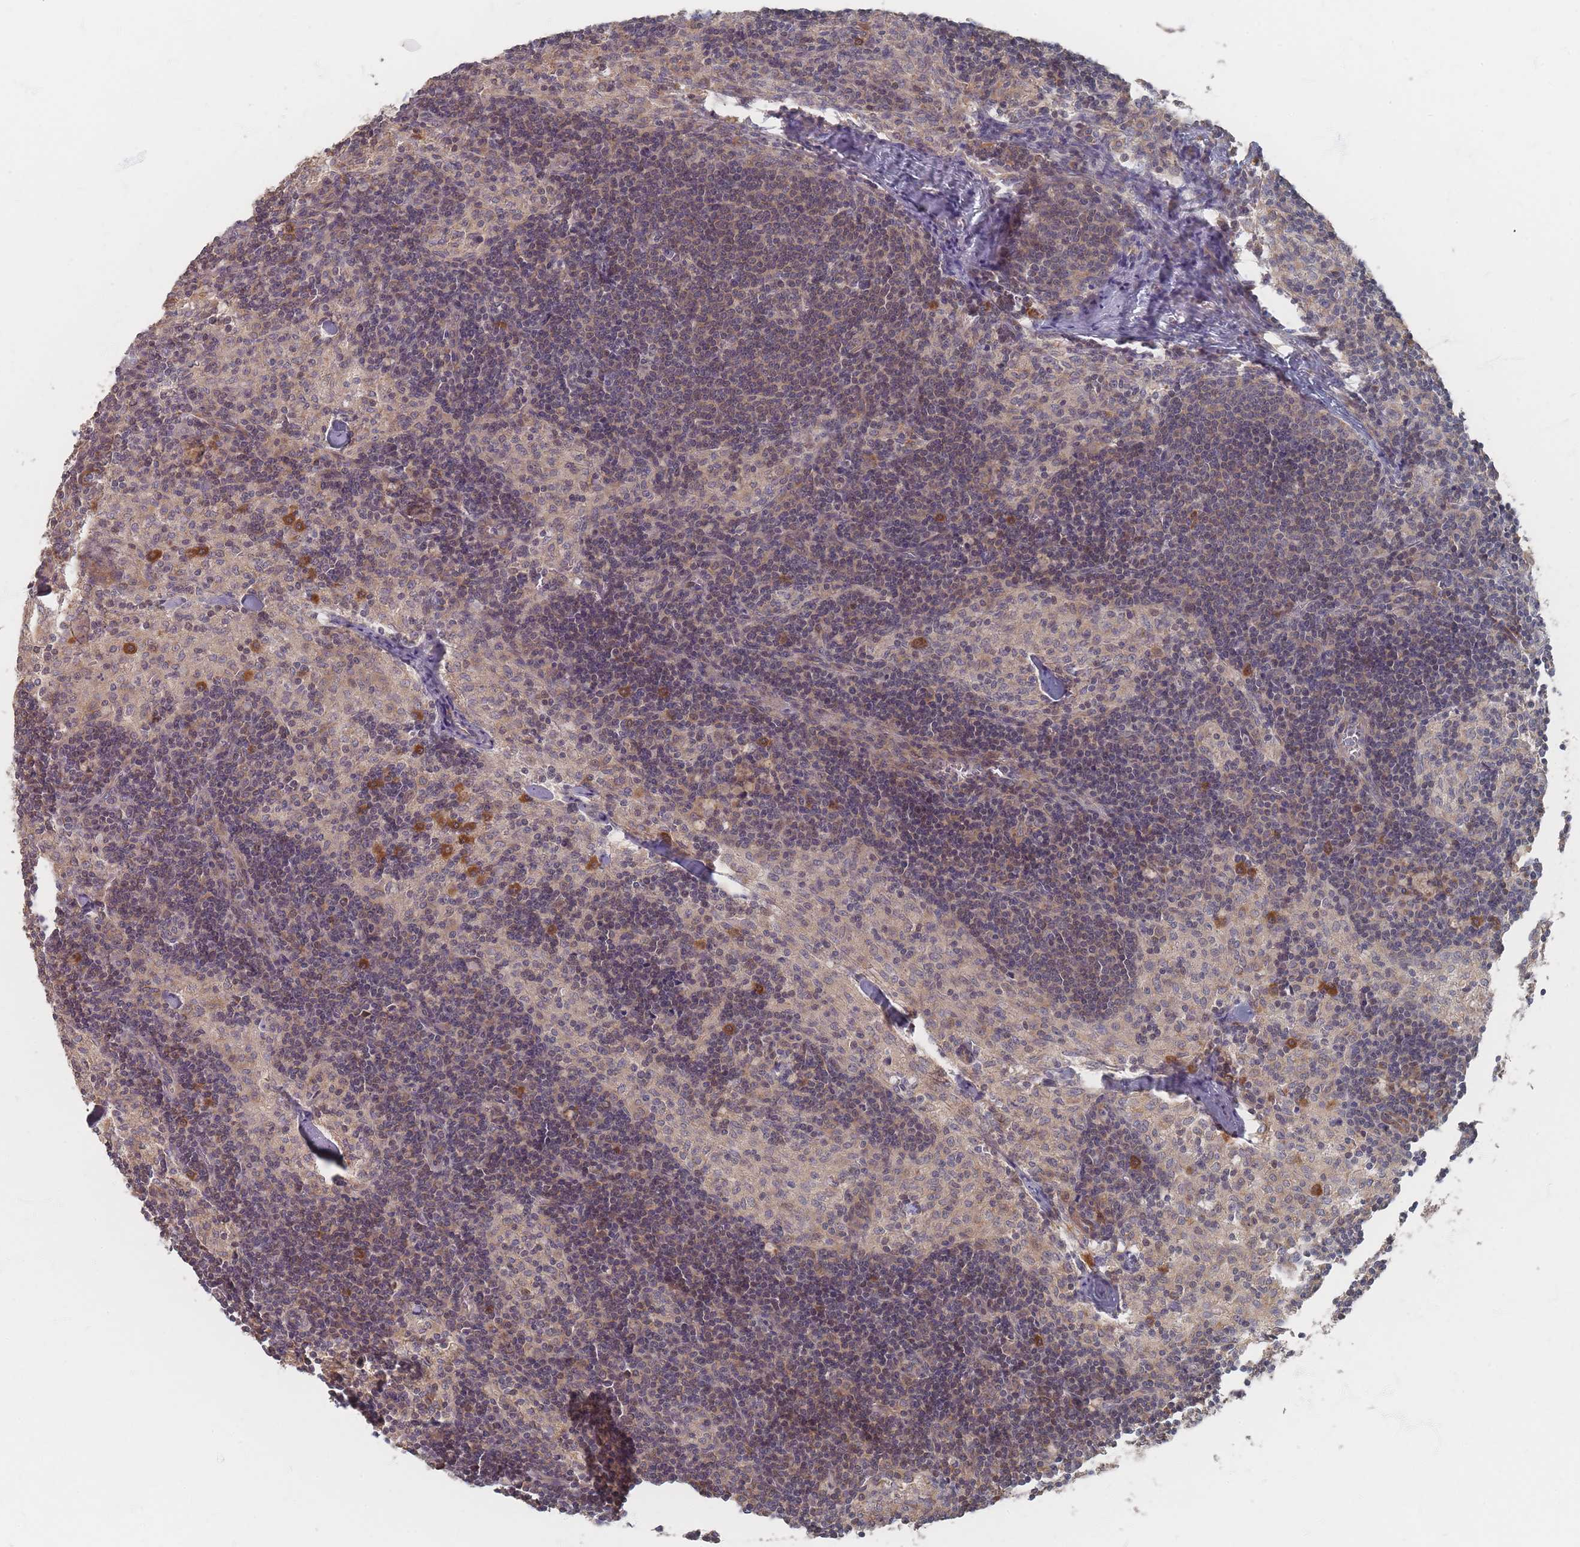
{"staining": {"intensity": "negative", "quantity": "none", "location": "none"}, "tissue": "lymph node", "cell_type": "Germinal center cells", "image_type": "normal", "snomed": [{"axis": "morphology", "description": "Normal tissue, NOS"}, {"axis": "topography", "description": "Lymph node"}], "caption": "Human lymph node stained for a protein using IHC reveals no staining in germinal center cells.", "gene": "GLE1", "patient": {"sex": "female", "age": 42}}